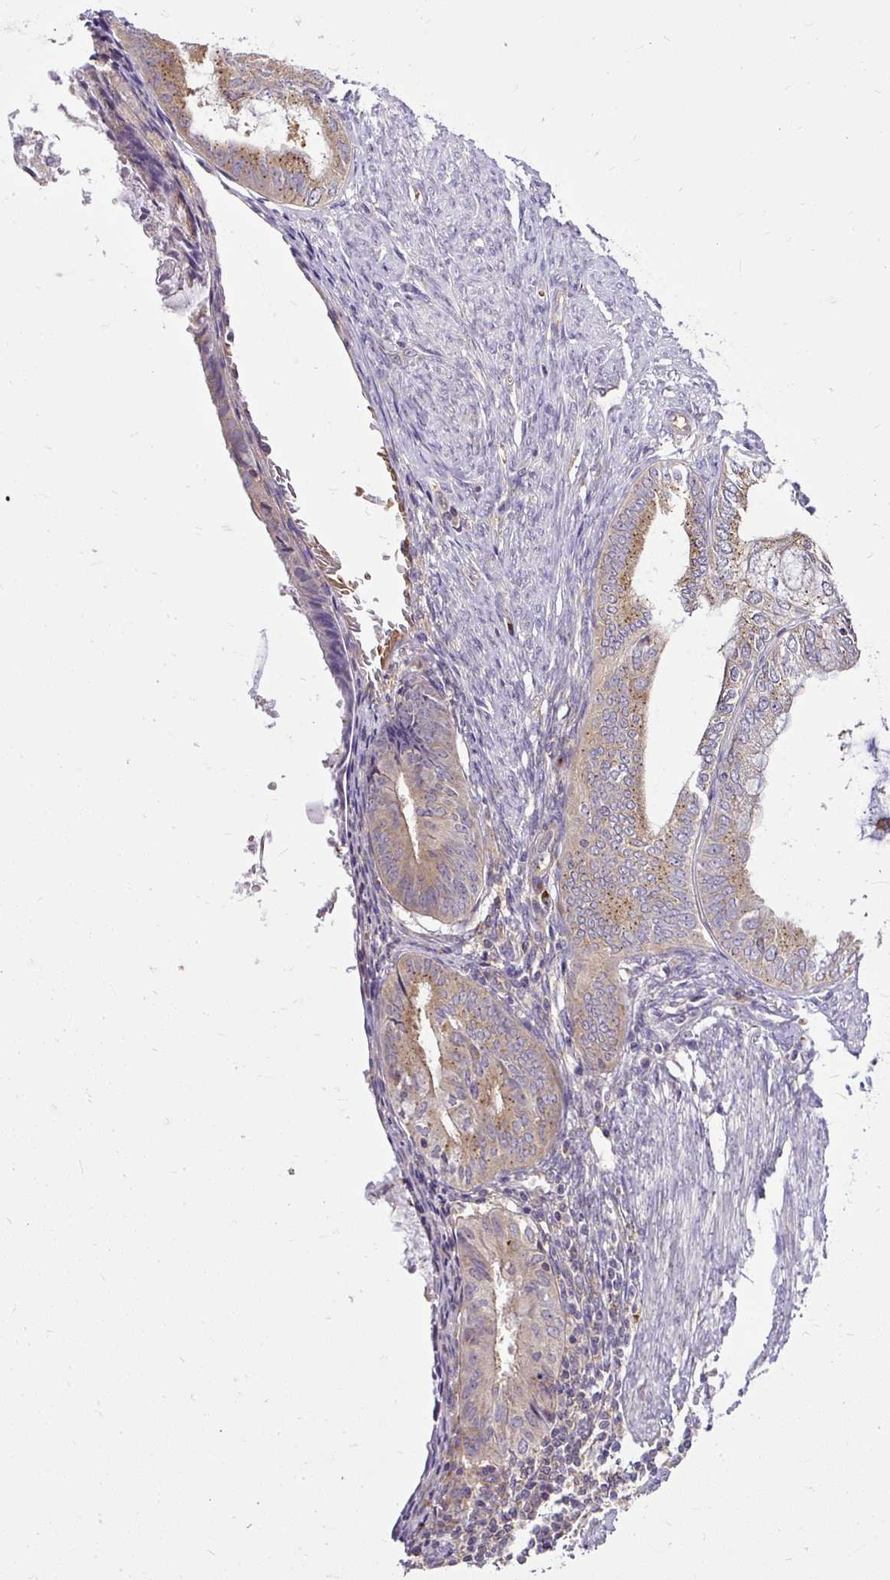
{"staining": {"intensity": "moderate", "quantity": "25%-75%", "location": "cytoplasmic/membranous"}, "tissue": "endometrial cancer", "cell_type": "Tumor cells", "image_type": "cancer", "snomed": [{"axis": "morphology", "description": "Adenocarcinoma, NOS"}, {"axis": "topography", "description": "Endometrium"}], "caption": "Immunohistochemical staining of endometrial cancer reveals medium levels of moderate cytoplasmic/membranous expression in approximately 25%-75% of tumor cells.", "gene": "SMC4", "patient": {"sex": "female", "age": 86}}